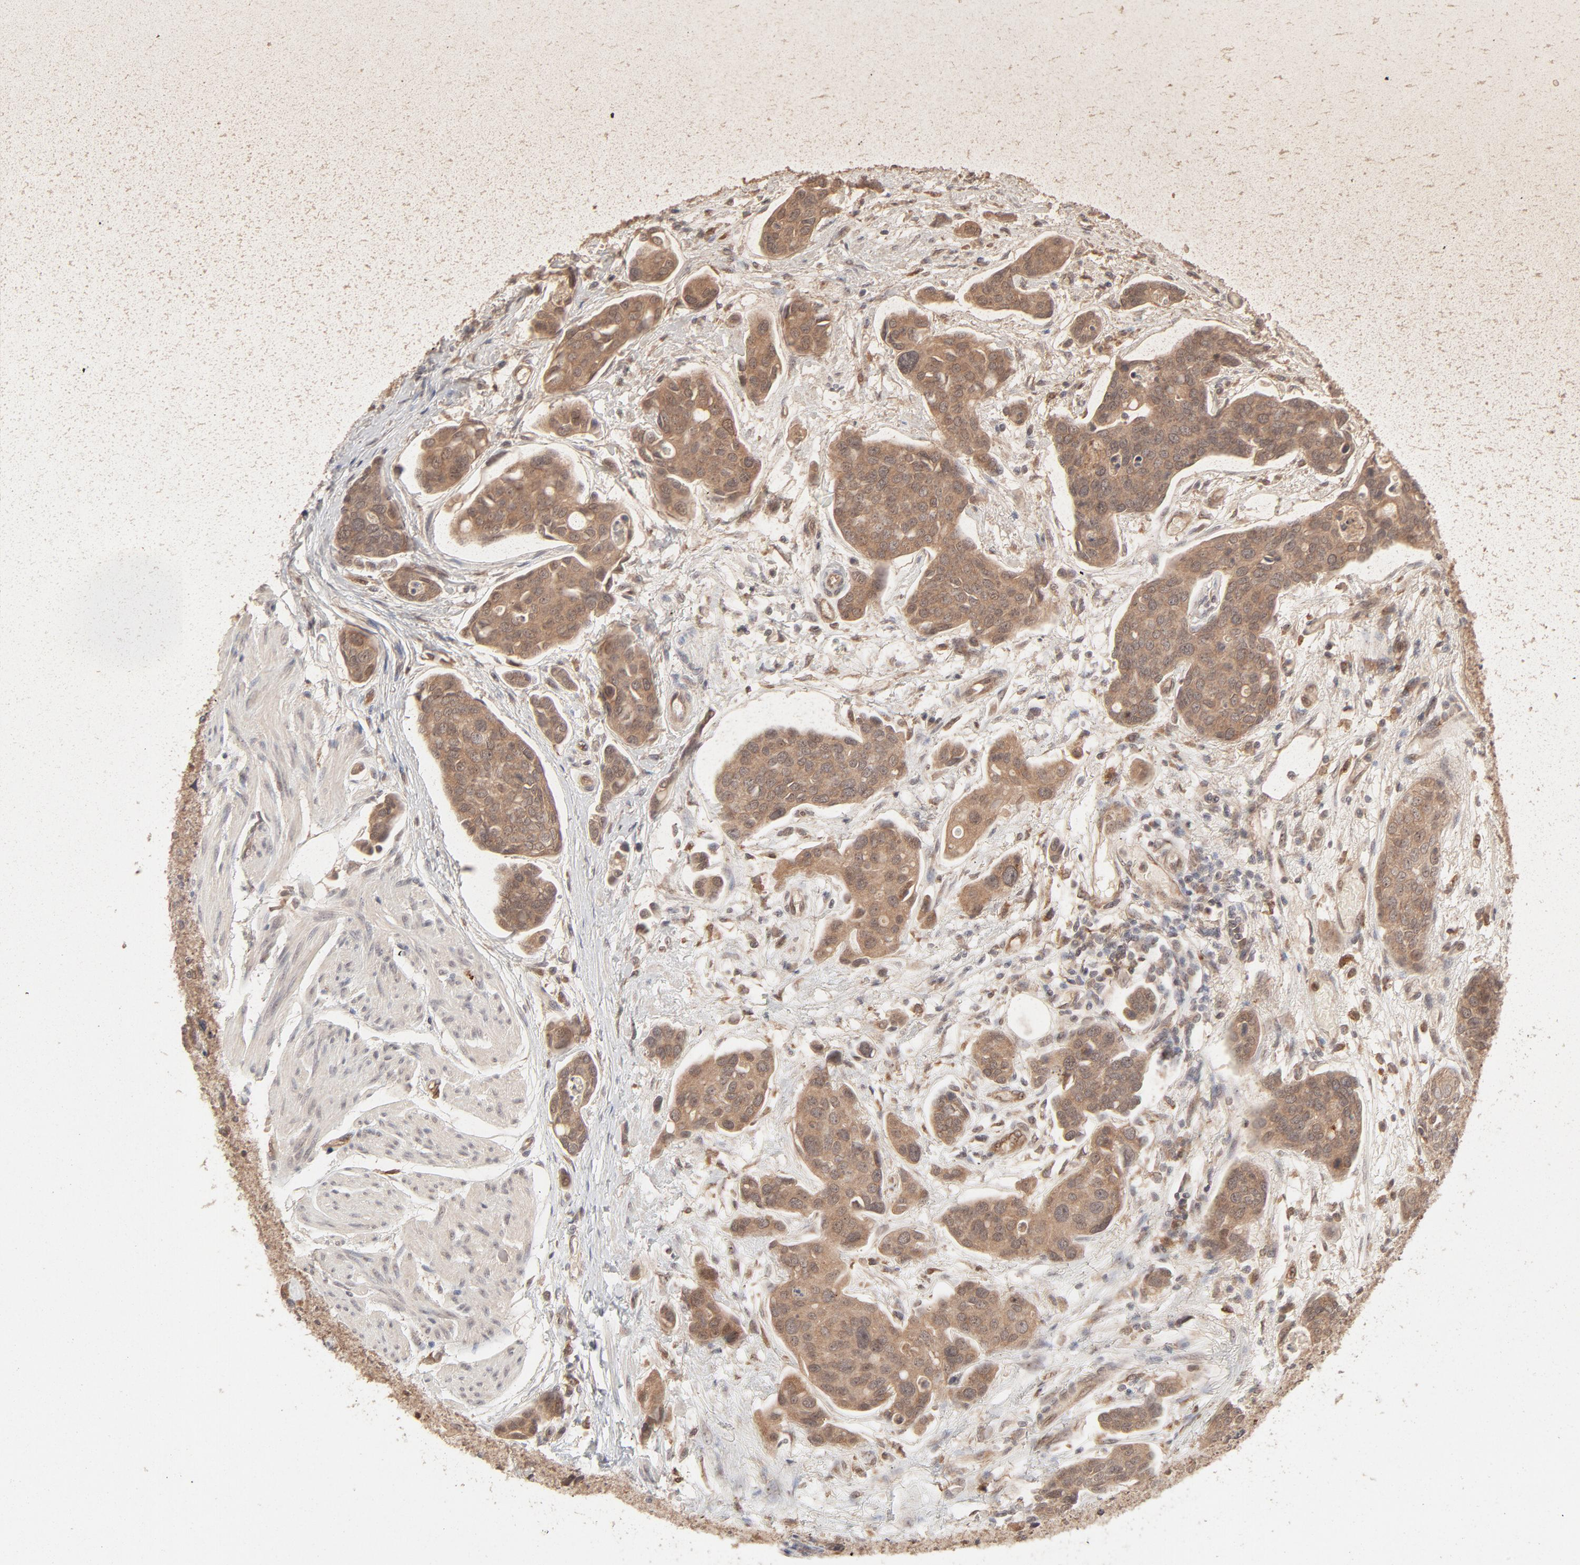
{"staining": {"intensity": "moderate", "quantity": ">75%", "location": "cytoplasmic/membranous"}, "tissue": "urothelial cancer", "cell_type": "Tumor cells", "image_type": "cancer", "snomed": [{"axis": "morphology", "description": "Urothelial carcinoma, High grade"}, {"axis": "topography", "description": "Urinary bladder"}], "caption": "Human urothelial carcinoma (high-grade) stained for a protein (brown) demonstrates moderate cytoplasmic/membranous positive expression in about >75% of tumor cells.", "gene": "RAB5C", "patient": {"sex": "male", "age": 78}}